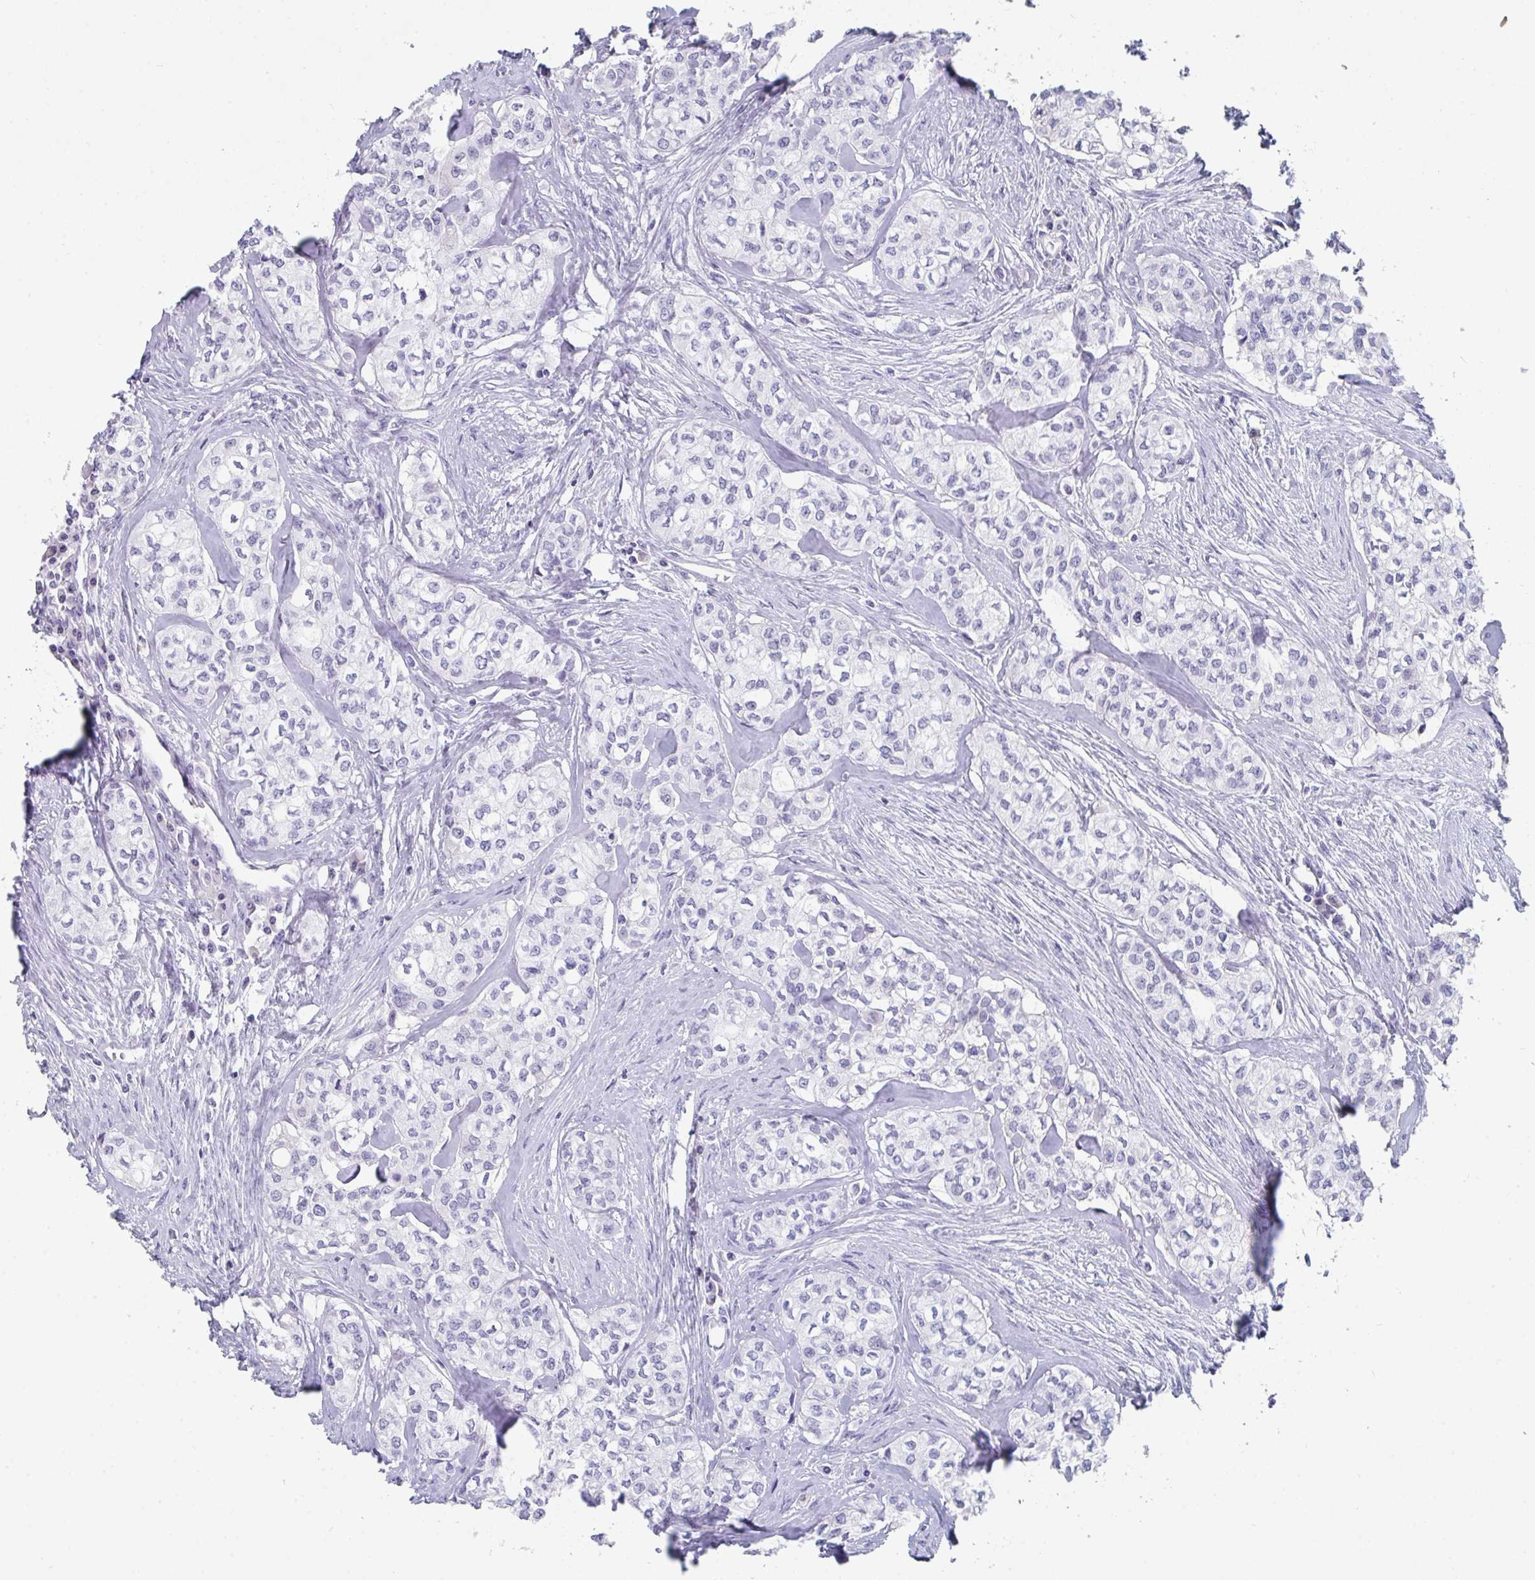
{"staining": {"intensity": "negative", "quantity": "none", "location": "none"}, "tissue": "head and neck cancer", "cell_type": "Tumor cells", "image_type": "cancer", "snomed": [{"axis": "morphology", "description": "Adenocarcinoma, NOS"}, {"axis": "topography", "description": "Head-Neck"}], "caption": "High magnification brightfield microscopy of head and neck cancer (adenocarcinoma) stained with DAB (3,3'-diaminobenzidine) (brown) and counterstained with hematoxylin (blue): tumor cells show no significant positivity.", "gene": "RUBCN", "patient": {"sex": "male", "age": 81}}